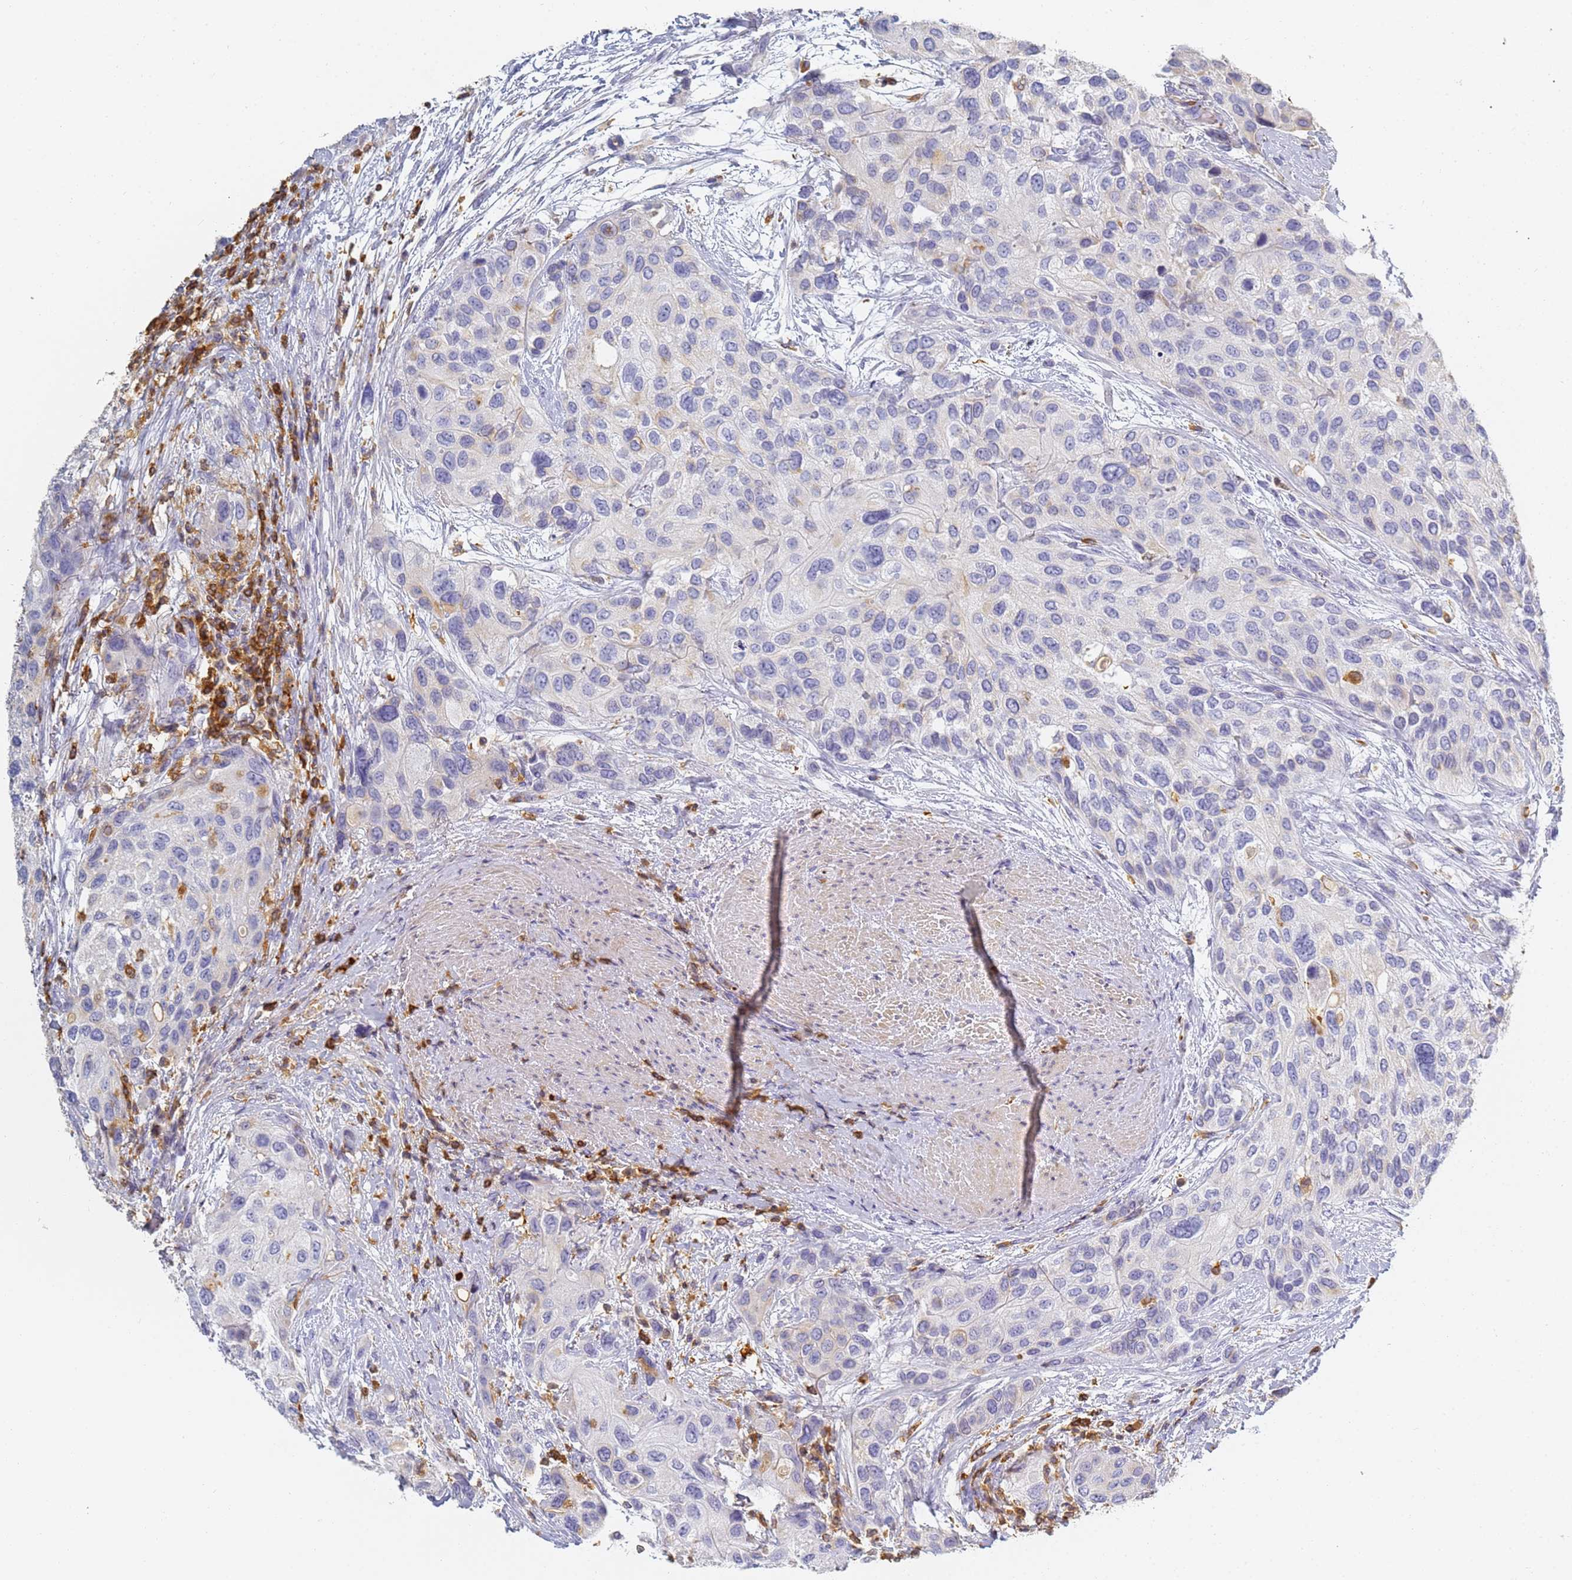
{"staining": {"intensity": "negative", "quantity": "none", "location": "none"}, "tissue": "urothelial cancer", "cell_type": "Tumor cells", "image_type": "cancer", "snomed": [{"axis": "morphology", "description": "Normal tissue, NOS"}, {"axis": "morphology", "description": "Urothelial carcinoma, High grade"}, {"axis": "topography", "description": "Vascular tissue"}, {"axis": "topography", "description": "Urinary bladder"}], "caption": "This is a histopathology image of immunohistochemistry staining of urothelial cancer, which shows no staining in tumor cells.", "gene": "BIN2", "patient": {"sex": "female", "age": 56}}